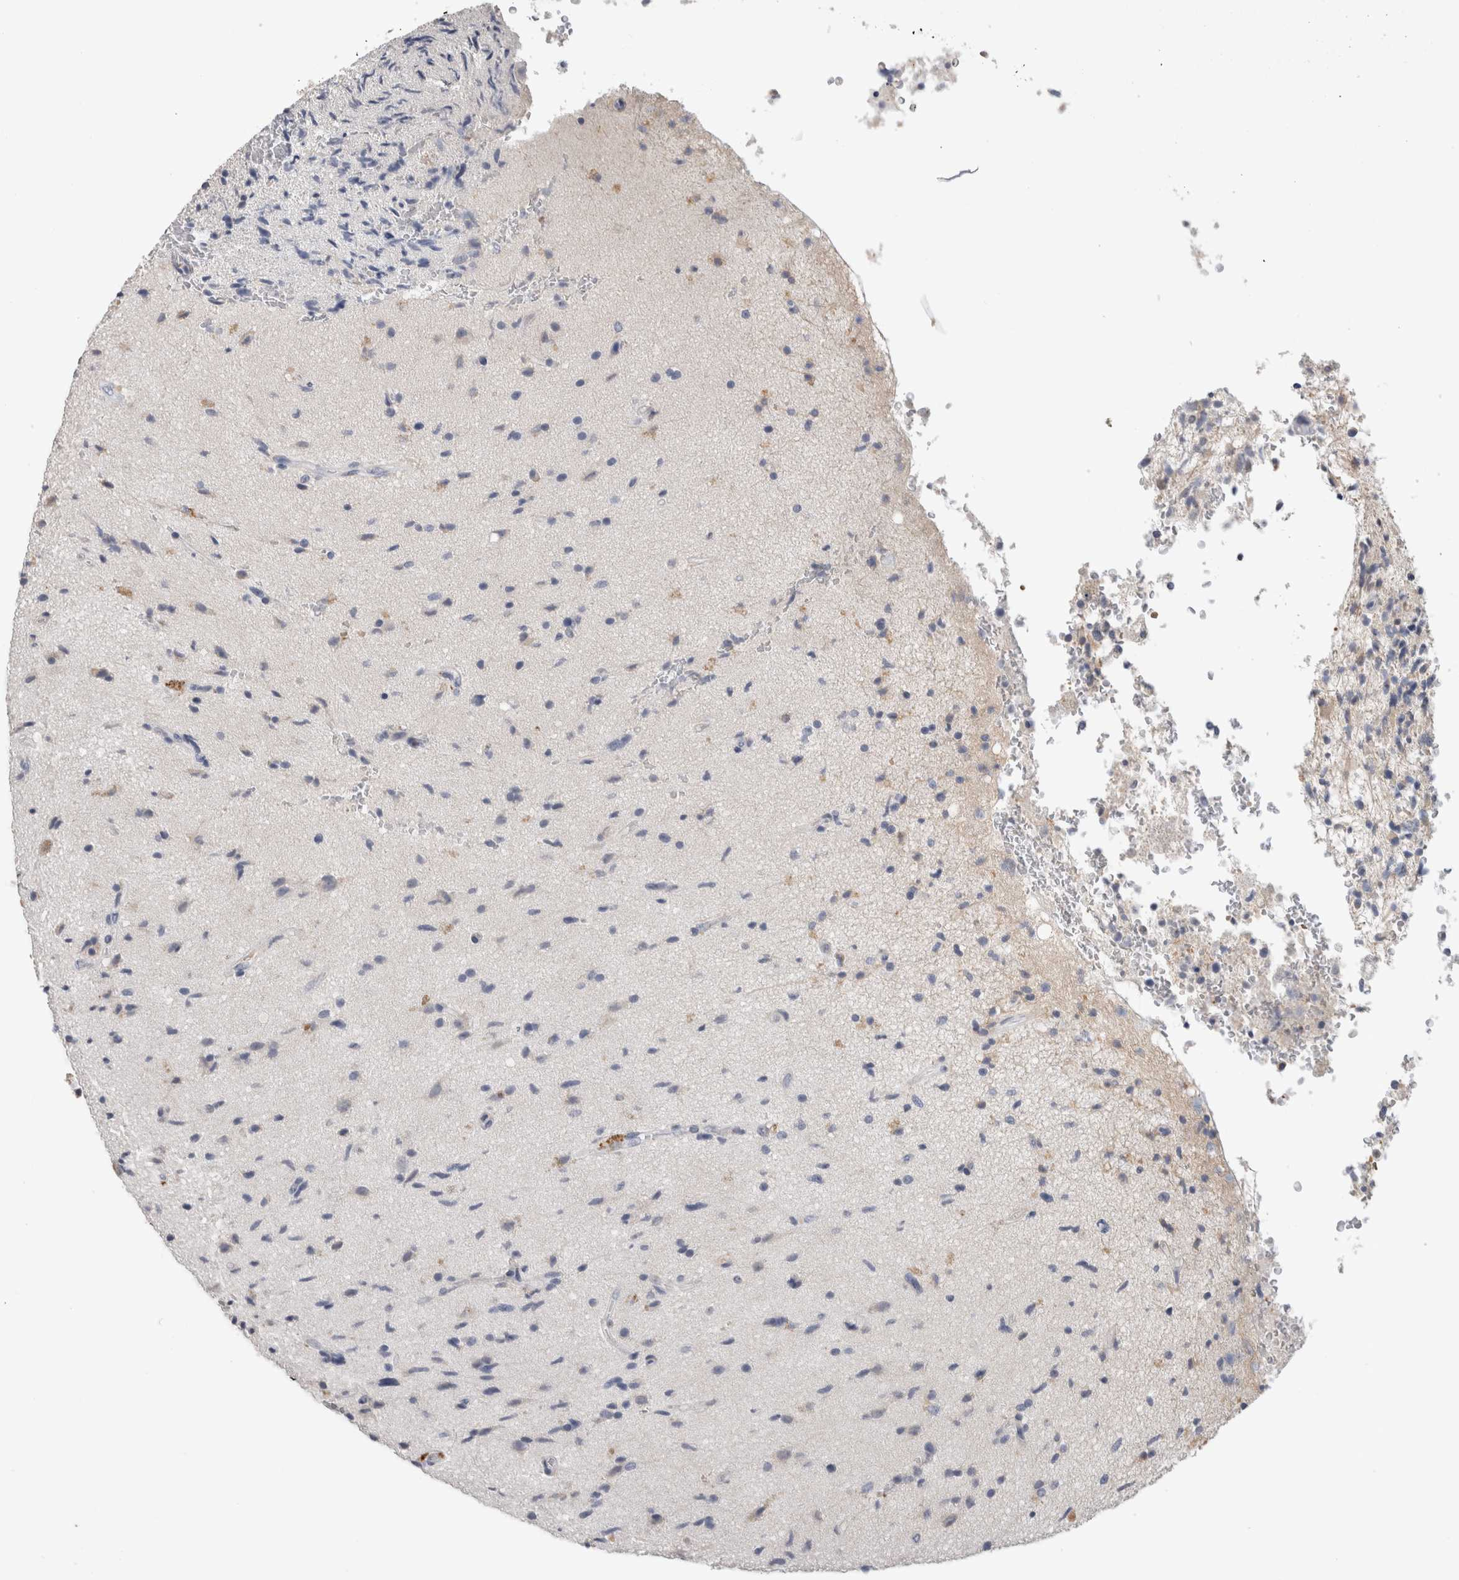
{"staining": {"intensity": "negative", "quantity": "none", "location": "none"}, "tissue": "glioma", "cell_type": "Tumor cells", "image_type": "cancer", "snomed": [{"axis": "morphology", "description": "Glioma, malignant, High grade"}, {"axis": "topography", "description": "Brain"}], "caption": "Immunohistochemical staining of human malignant glioma (high-grade) reveals no significant staining in tumor cells. (DAB (3,3'-diaminobenzidine) immunohistochemistry (IHC) visualized using brightfield microscopy, high magnification).", "gene": "SCGB1A1", "patient": {"sex": "male", "age": 72}}